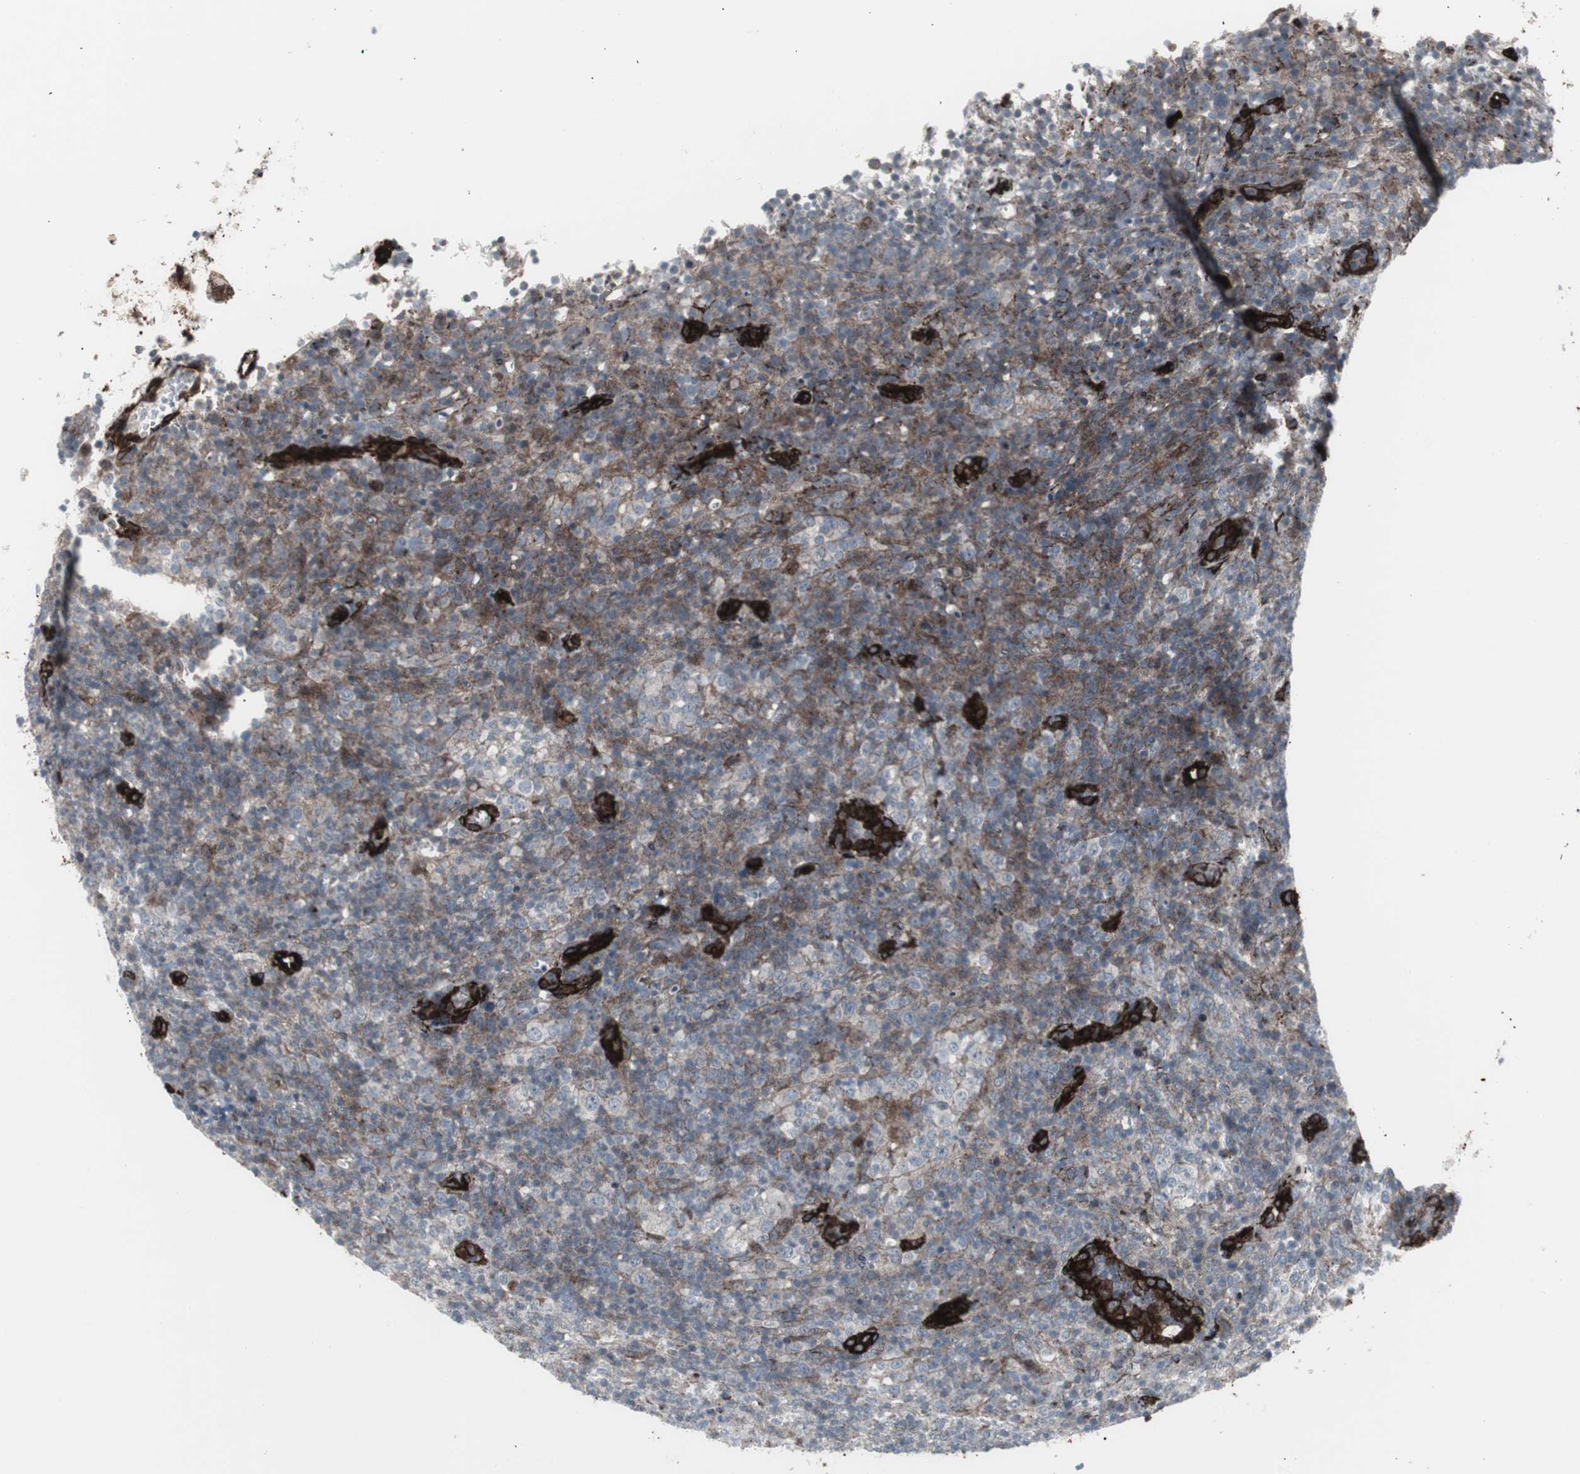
{"staining": {"intensity": "weak", "quantity": "25%-75%", "location": "cytoplasmic/membranous"}, "tissue": "lymphoma", "cell_type": "Tumor cells", "image_type": "cancer", "snomed": [{"axis": "morphology", "description": "Malignant lymphoma, non-Hodgkin's type, High grade"}, {"axis": "topography", "description": "Lymph node"}], "caption": "Protein analysis of high-grade malignant lymphoma, non-Hodgkin's type tissue exhibits weak cytoplasmic/membranous expression in approximately 25%-75% of tumor cells. (Stains: DAB (3,3'-diaminobenzidine) in brown, nuclei in blue, Microscopy: brightfield microscopy at high magnification).", "gene": "PDGFA", "patient": {"sex": "female", "age": 76}}